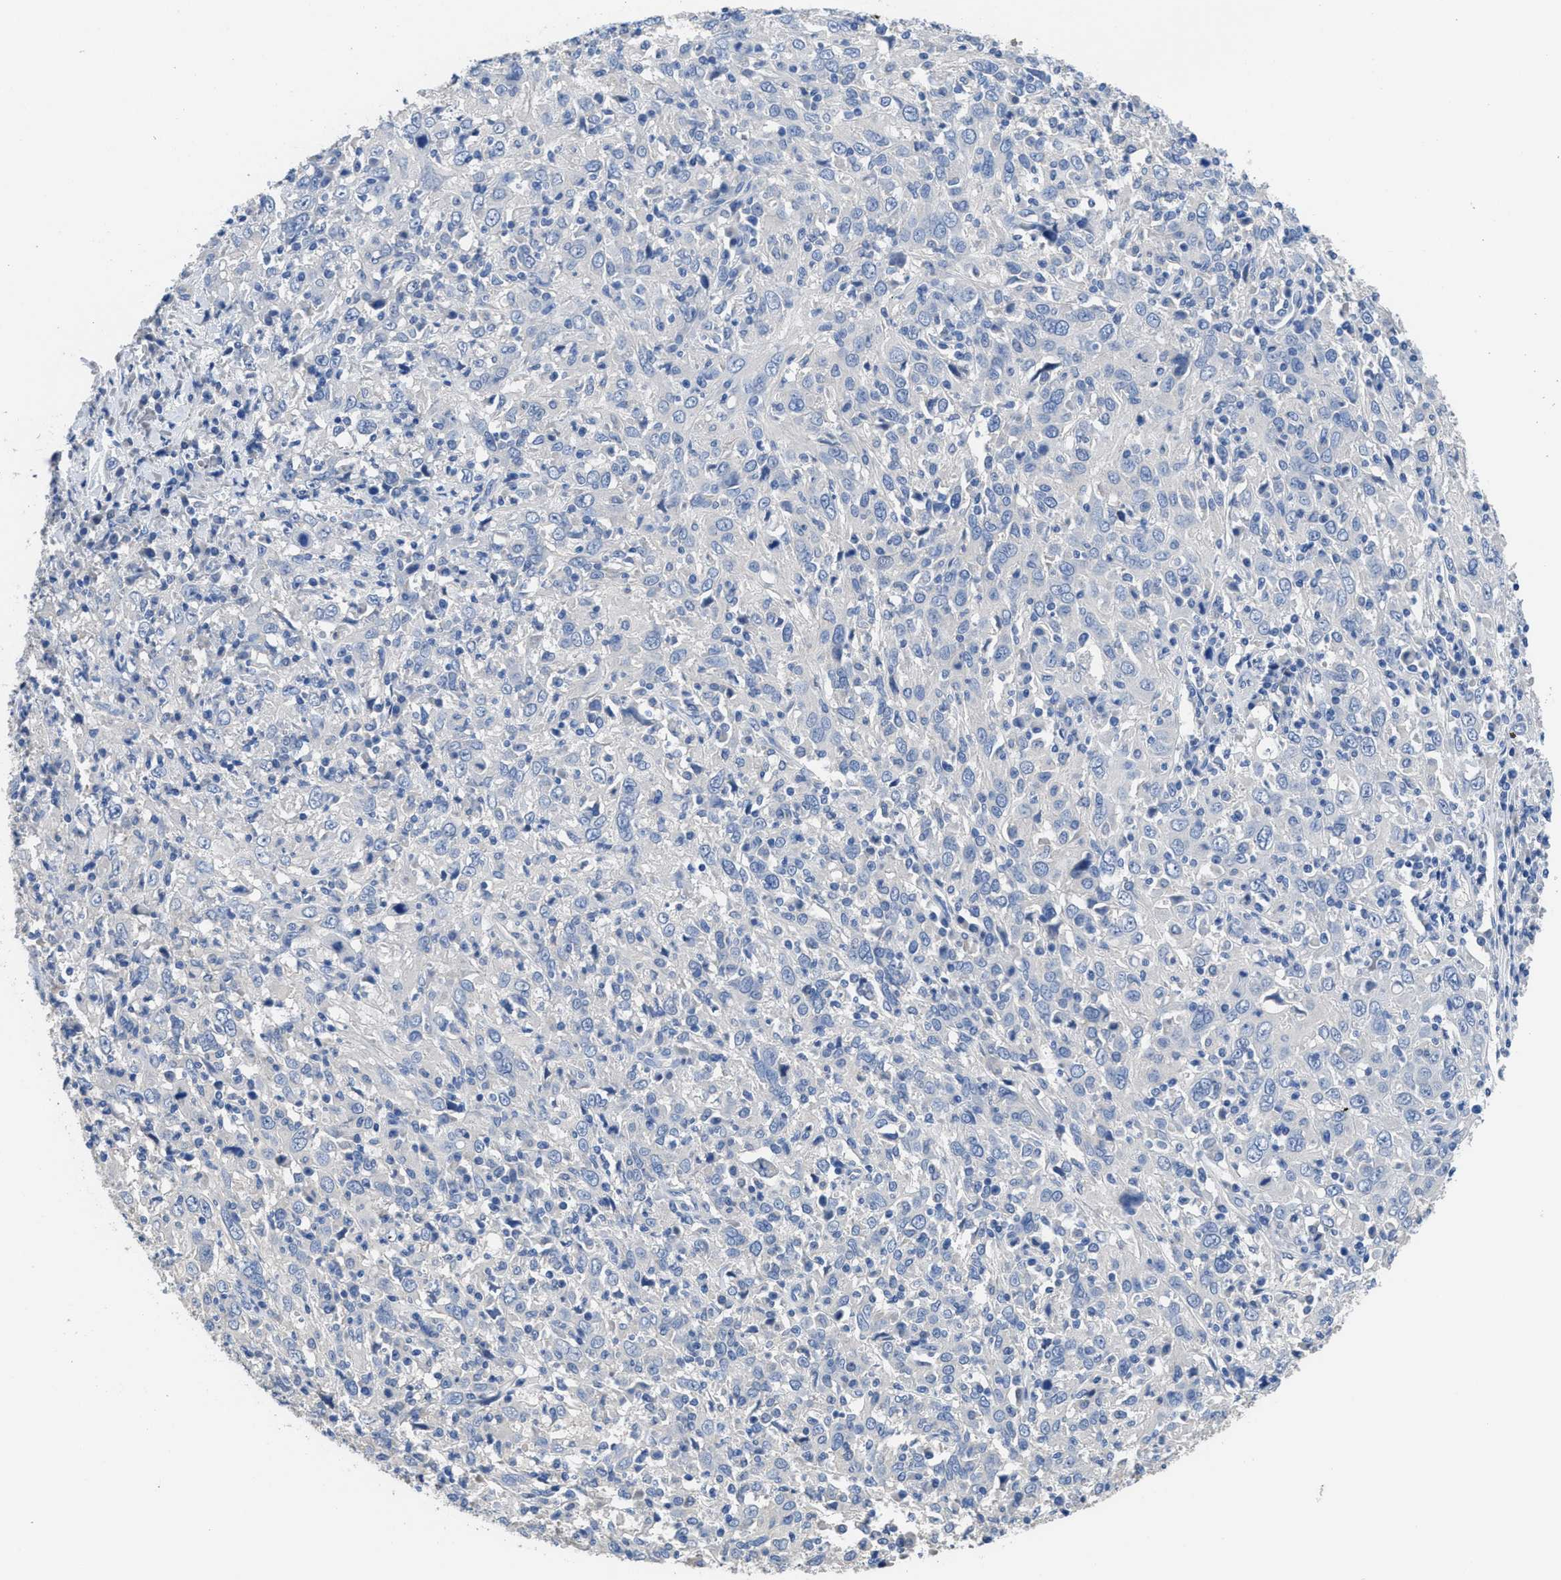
{"staining": {"intensity": "negative", "quantity": "none", "location": "none"}, "tissue": "cervical cancer", "cell_type": "Tumor cells", "image_type": "cancer", "snomed": [{"axis": "morphology", "description": "Squamous cell carcinoma, NOS"}, {"axis": "topography", "description": "Cervix"}], "caption": "This is an immunohistochemistry image of human squamous cell carcinoma (cervical). There is no positivity in tumor cells.", "gene": "CA9", "patient": {"sex": "female", "age": 46}}